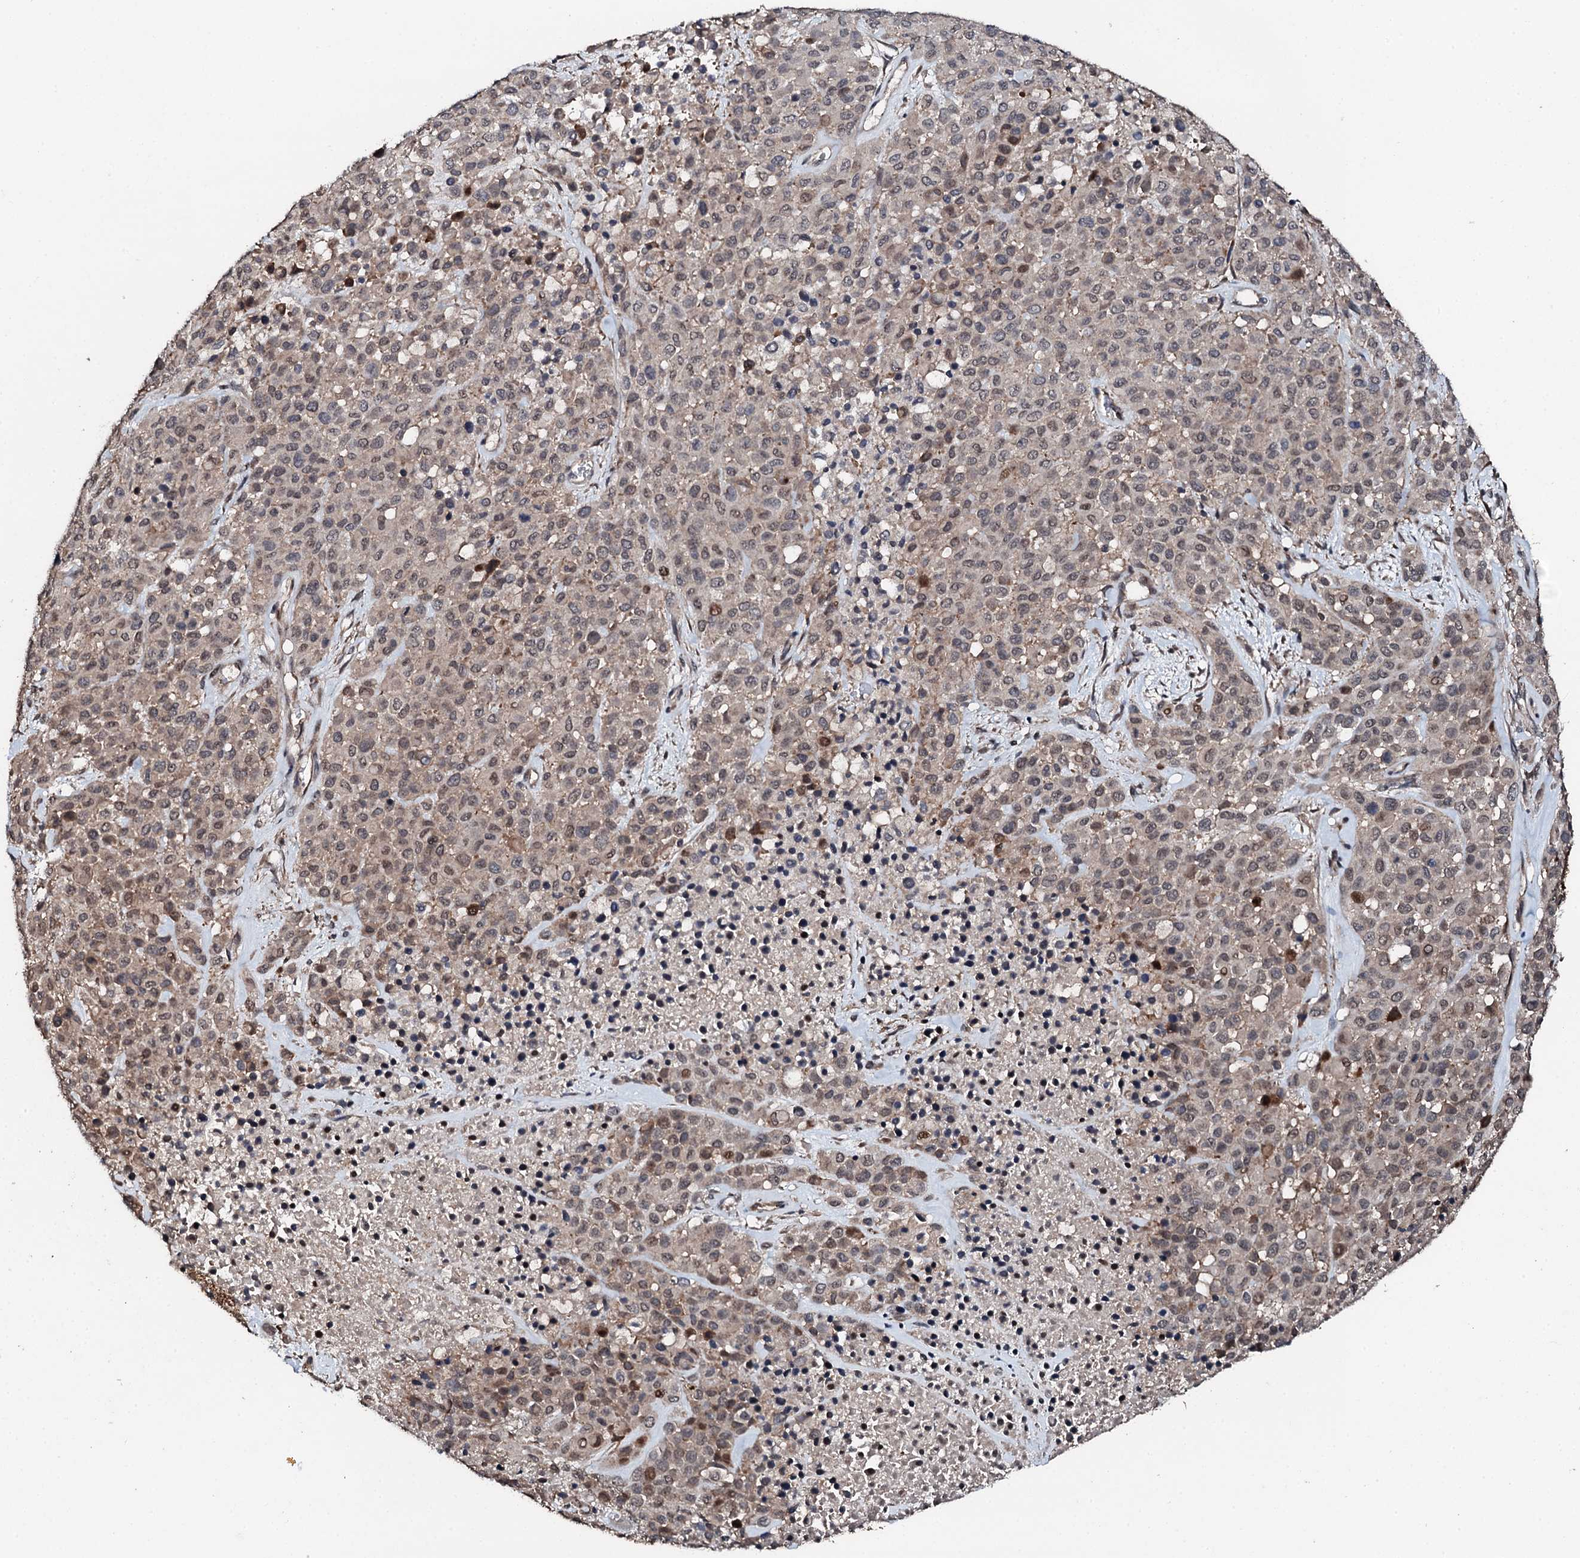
{"staining": {"intensity": "moderate", "quantity": "25%-75%", "location": "cytoplasmic/membranous,nuclear"}, "tissue": "melanoma", "cell_type": "Tumor cells", "image_type": "cancer", "snomed": [{"axis": "morphology", "description": "Malignant melanoma, Metastatic site"}, {"axis": "topography", "description": "Skin"}], "caption": "A photomicrograph of human melanoma stained for a protein demonstrates moderate cytoplasmic/membranous and nuclear brown staining in tumor cells. The staining is performed using DAB (3,3'-diaminobenzidine) brown chromogen to label protein expression. The nuclei are counter-stained blue using hematoxylin.", "gene": "FLYWCH1", "patient": {"sex": "female", "age": 81}}